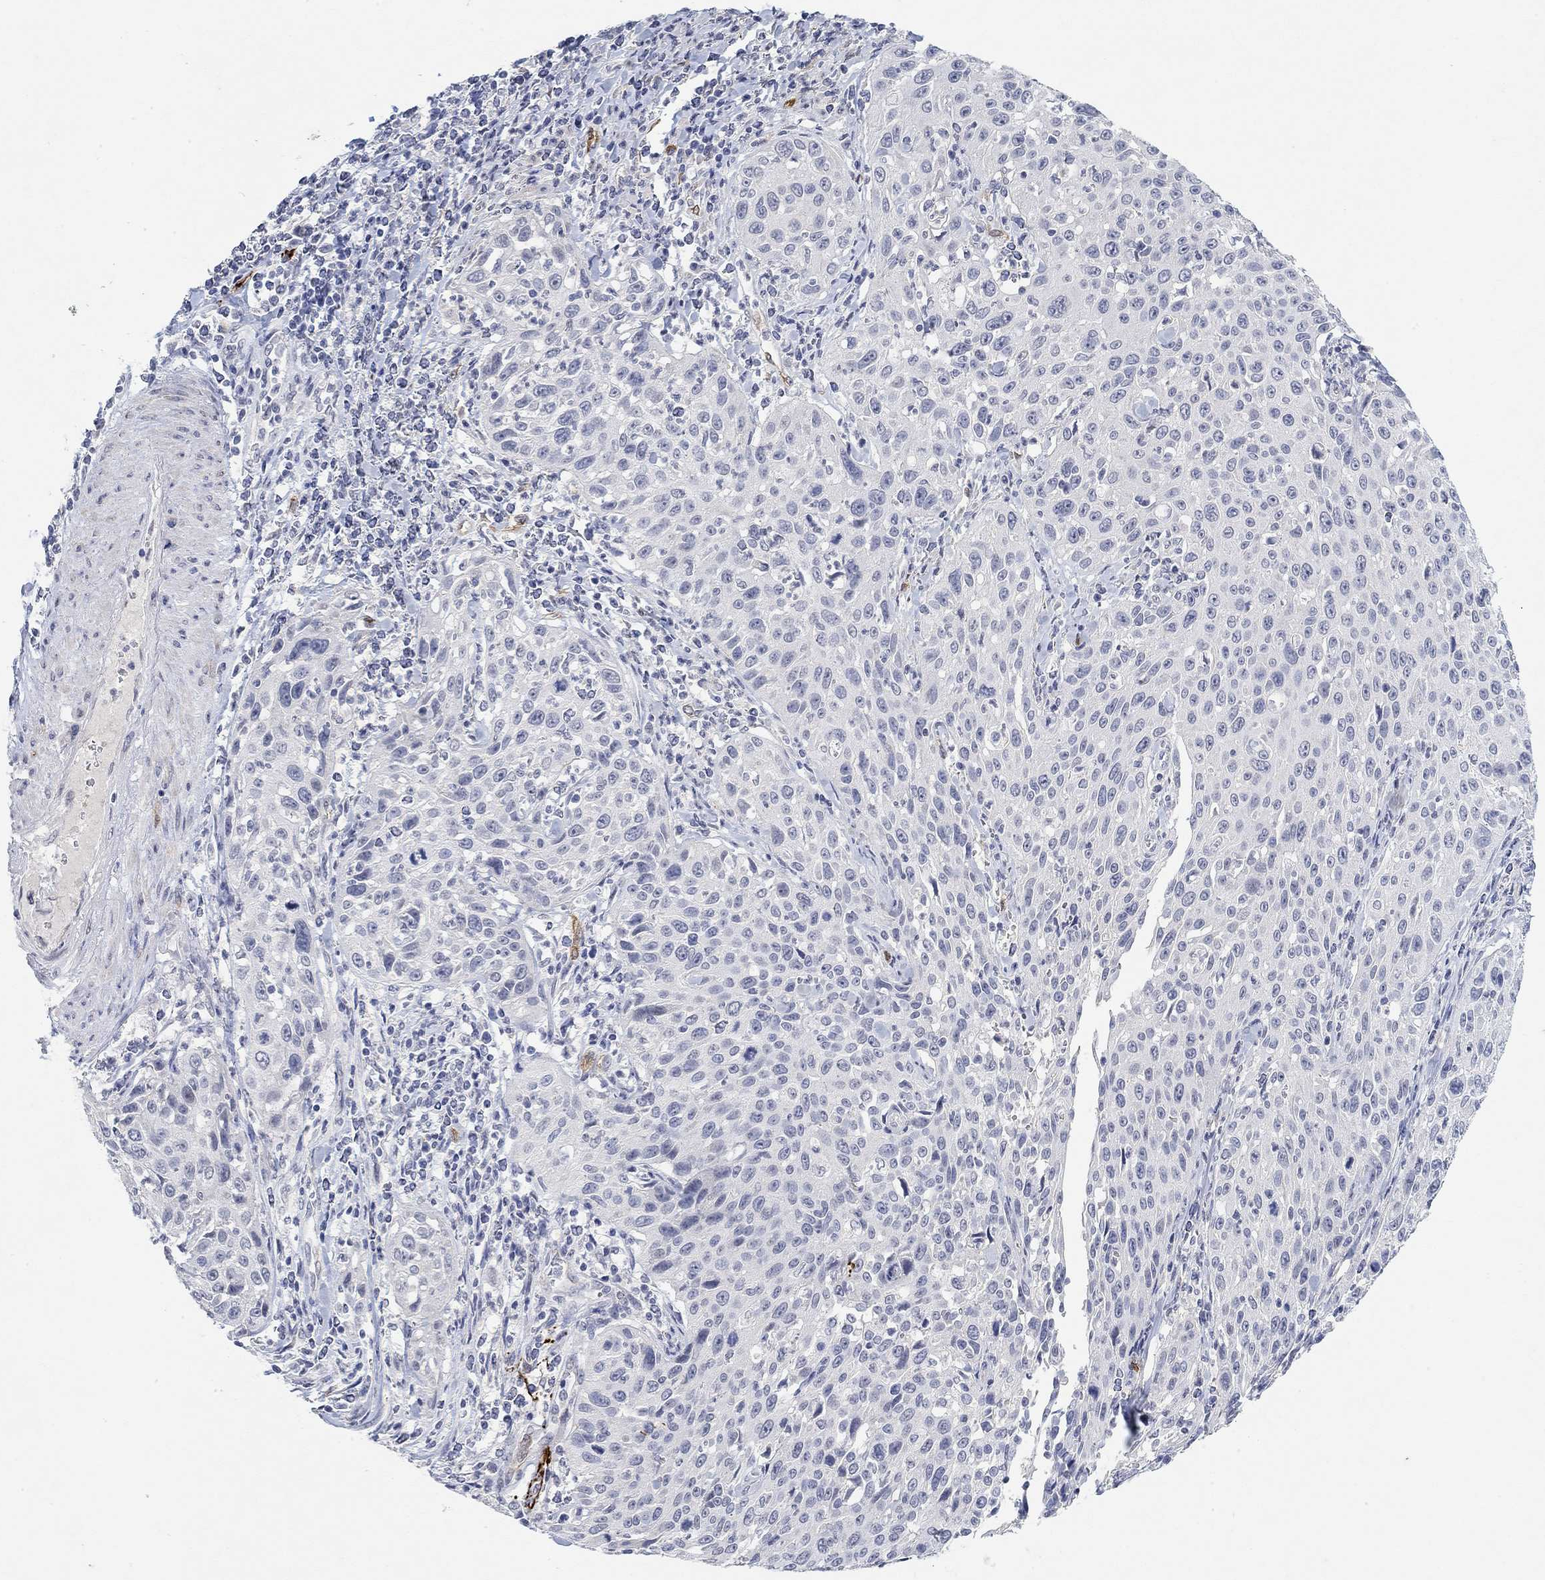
{"staining": {"intensity": "negative", "quantity": "none", "location": "none"}, "tissue": "cervical cancer", "cell_type": "Tumor cells", "image_type": "cancer", "snomed": [{"axis": "morphology", "description": "Squamous cell carcinoma, NOS"}, {"axis": "topography", "description": "Cervix"}], "caption": "This is a image of IHC staining of cervical squamous cell carcinoma, which shows no positivity in tumor cells. (DAB (3,3'-diaminobenzidine) immunohistochemistry, high magnification).", "gene": "VAT1L", "patient": {"sex": "female", "age": 26}}